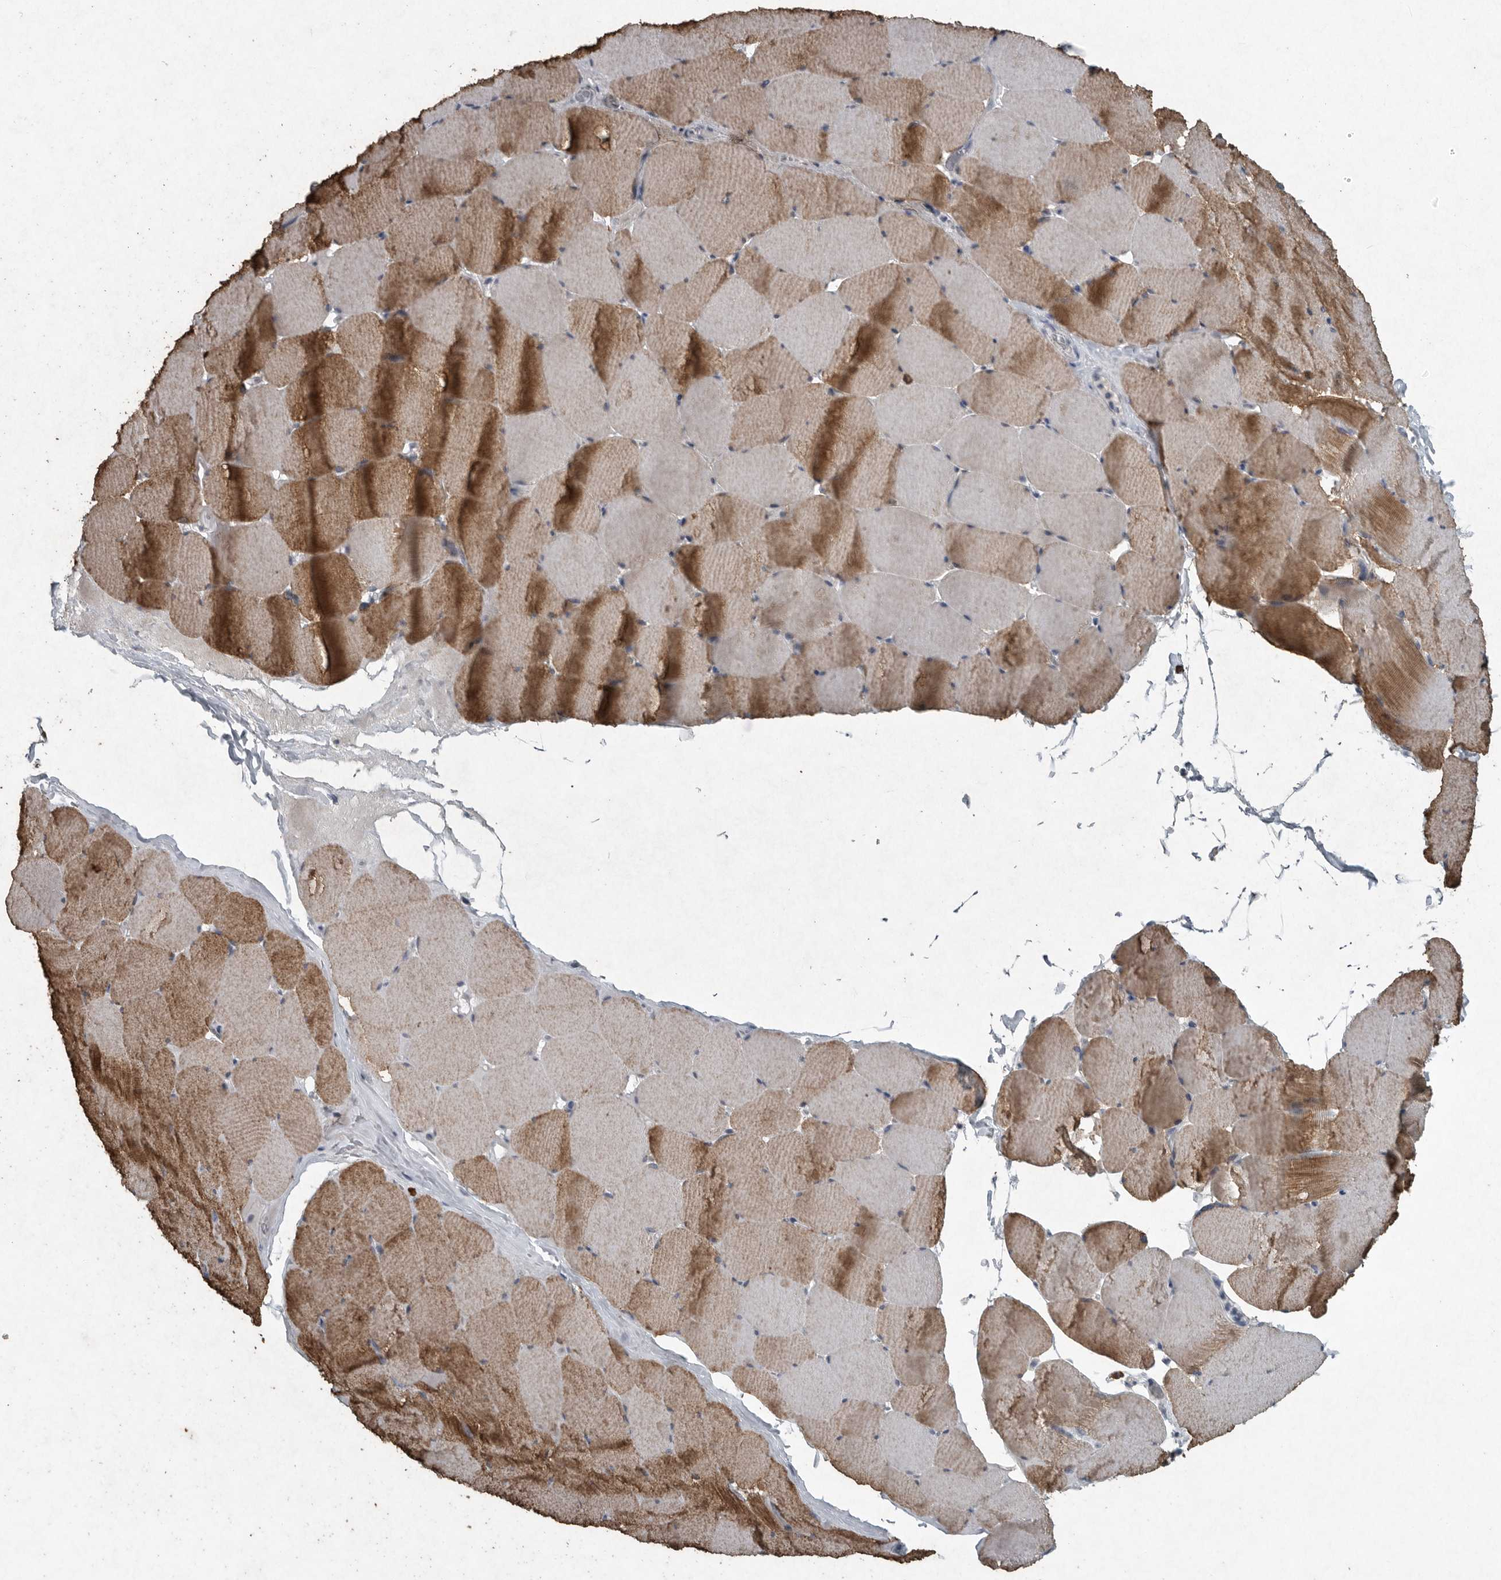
{"staining": {"intensity": "moderate", "quantity": "25%-75%", "location": "cytoplasmic/membranous"}, "tissue": "skeletal muscle", "cell_type": "Myocytes", "image_type": "normal", "snomed": [{"axis": "morphology", "description": "Normal tissue, NOS"}, {"axis": "topography", "description": "Skeletal muscle"}], "caption": "Protein staining displays moderate cytoplasmic/membranous positivity in about 25%-75% of myocytes in unremarkable skeletal muscle. (brown staining indicates protein expression, while blue staining denotes nuclei).", "gene": "IL20", "patient": {"sex": "male", "age": 62}}